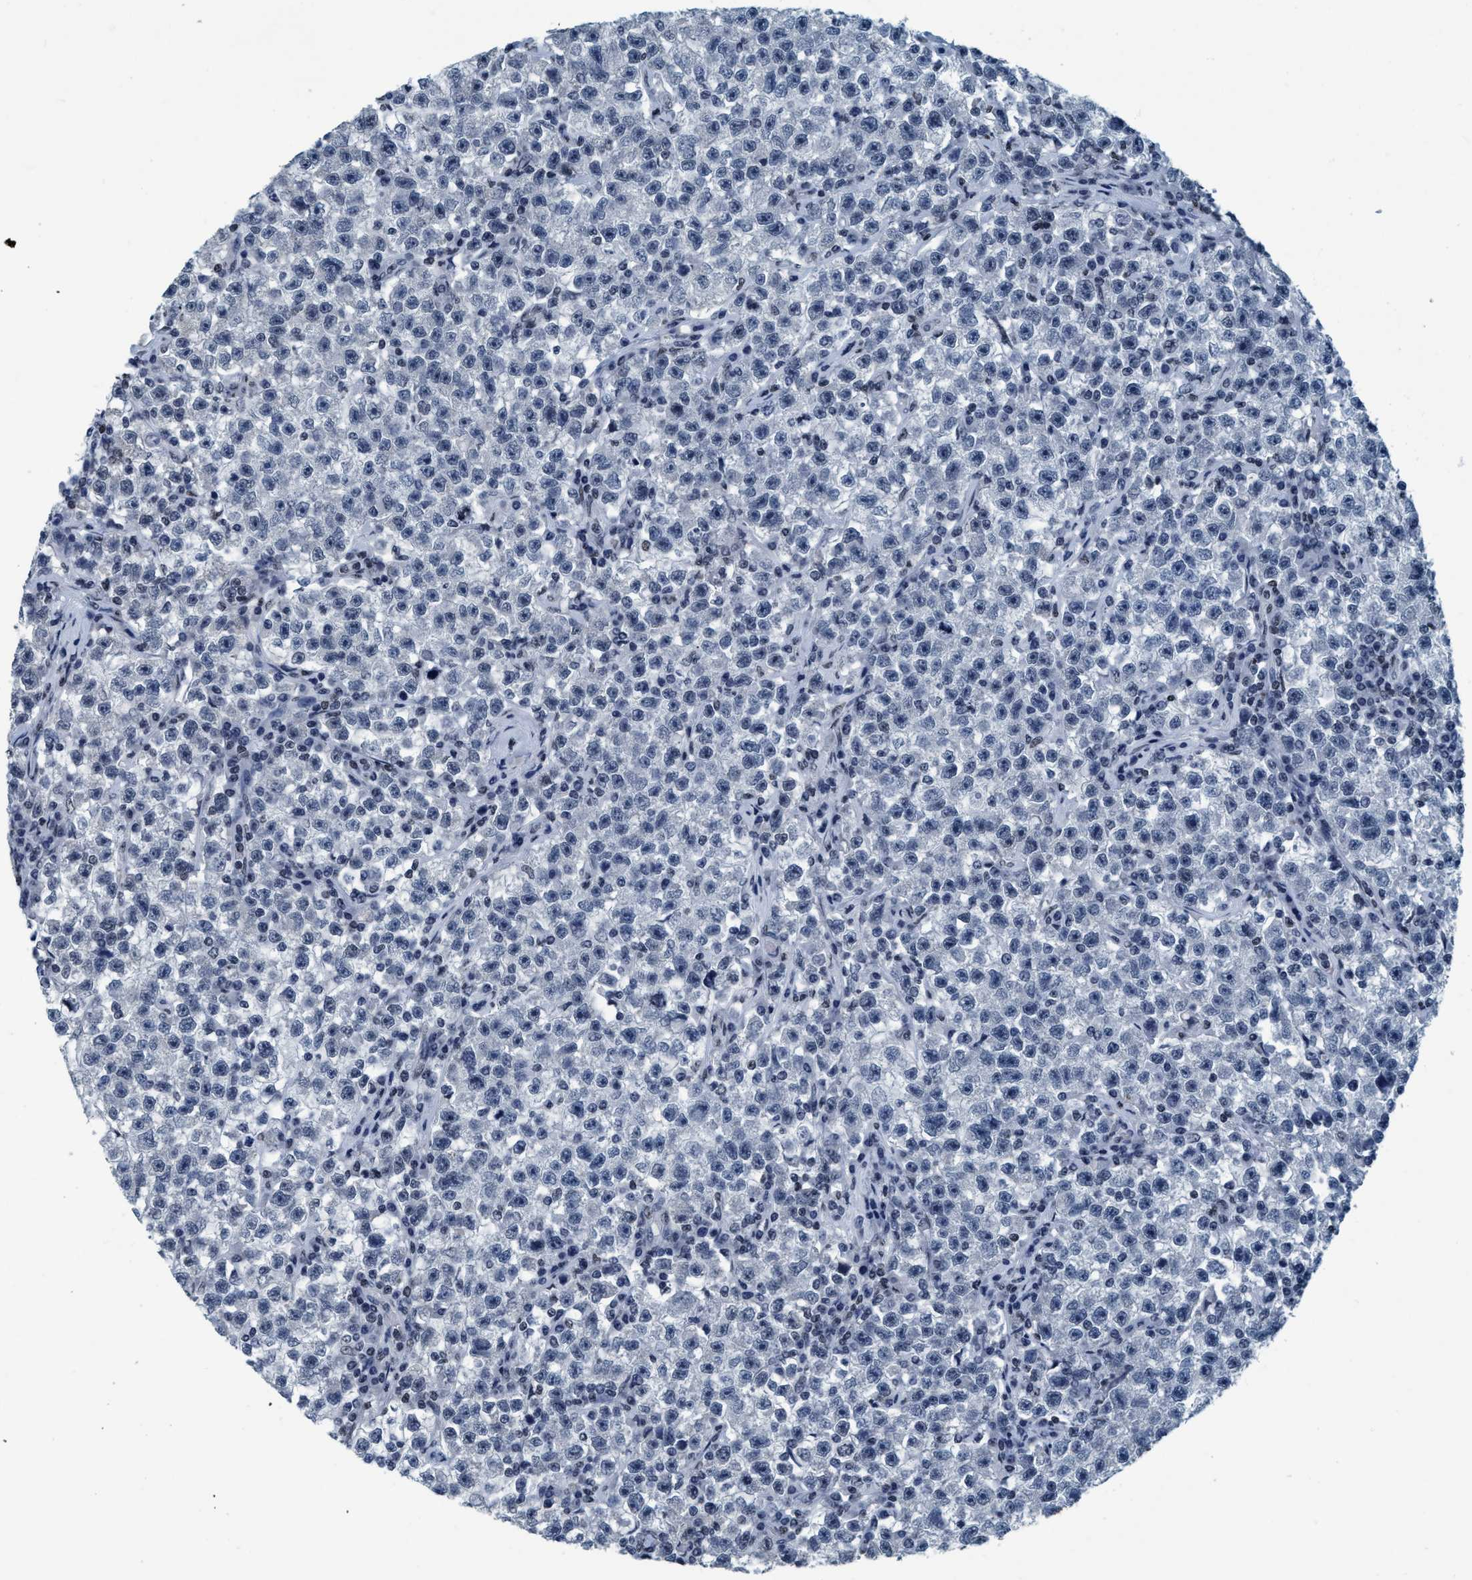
{"staining": {"intensity": "negative", "quantity": "none", "location": "none"}, "tissue": "testis cancer", "cell_type": "Tumor cells", "image_type": "cancer", "snomed": [{"axis": "morphology", "description": "Seminoma, NOS"}, {"axis": "topography", "description": "Testis"}], "caption": "Immunohistochemical staining of human testis cancer (seminoma) demonstrates no significant positivity in tumor cells. (Stains: DAB (3,3'-diaminobenzidine) IHC with hematoxylin counter stain, Microscopy: brightfield microscopy at high magnification).", "gene": "CCNE2", "patient": {"sex": "male", "age": 22}}